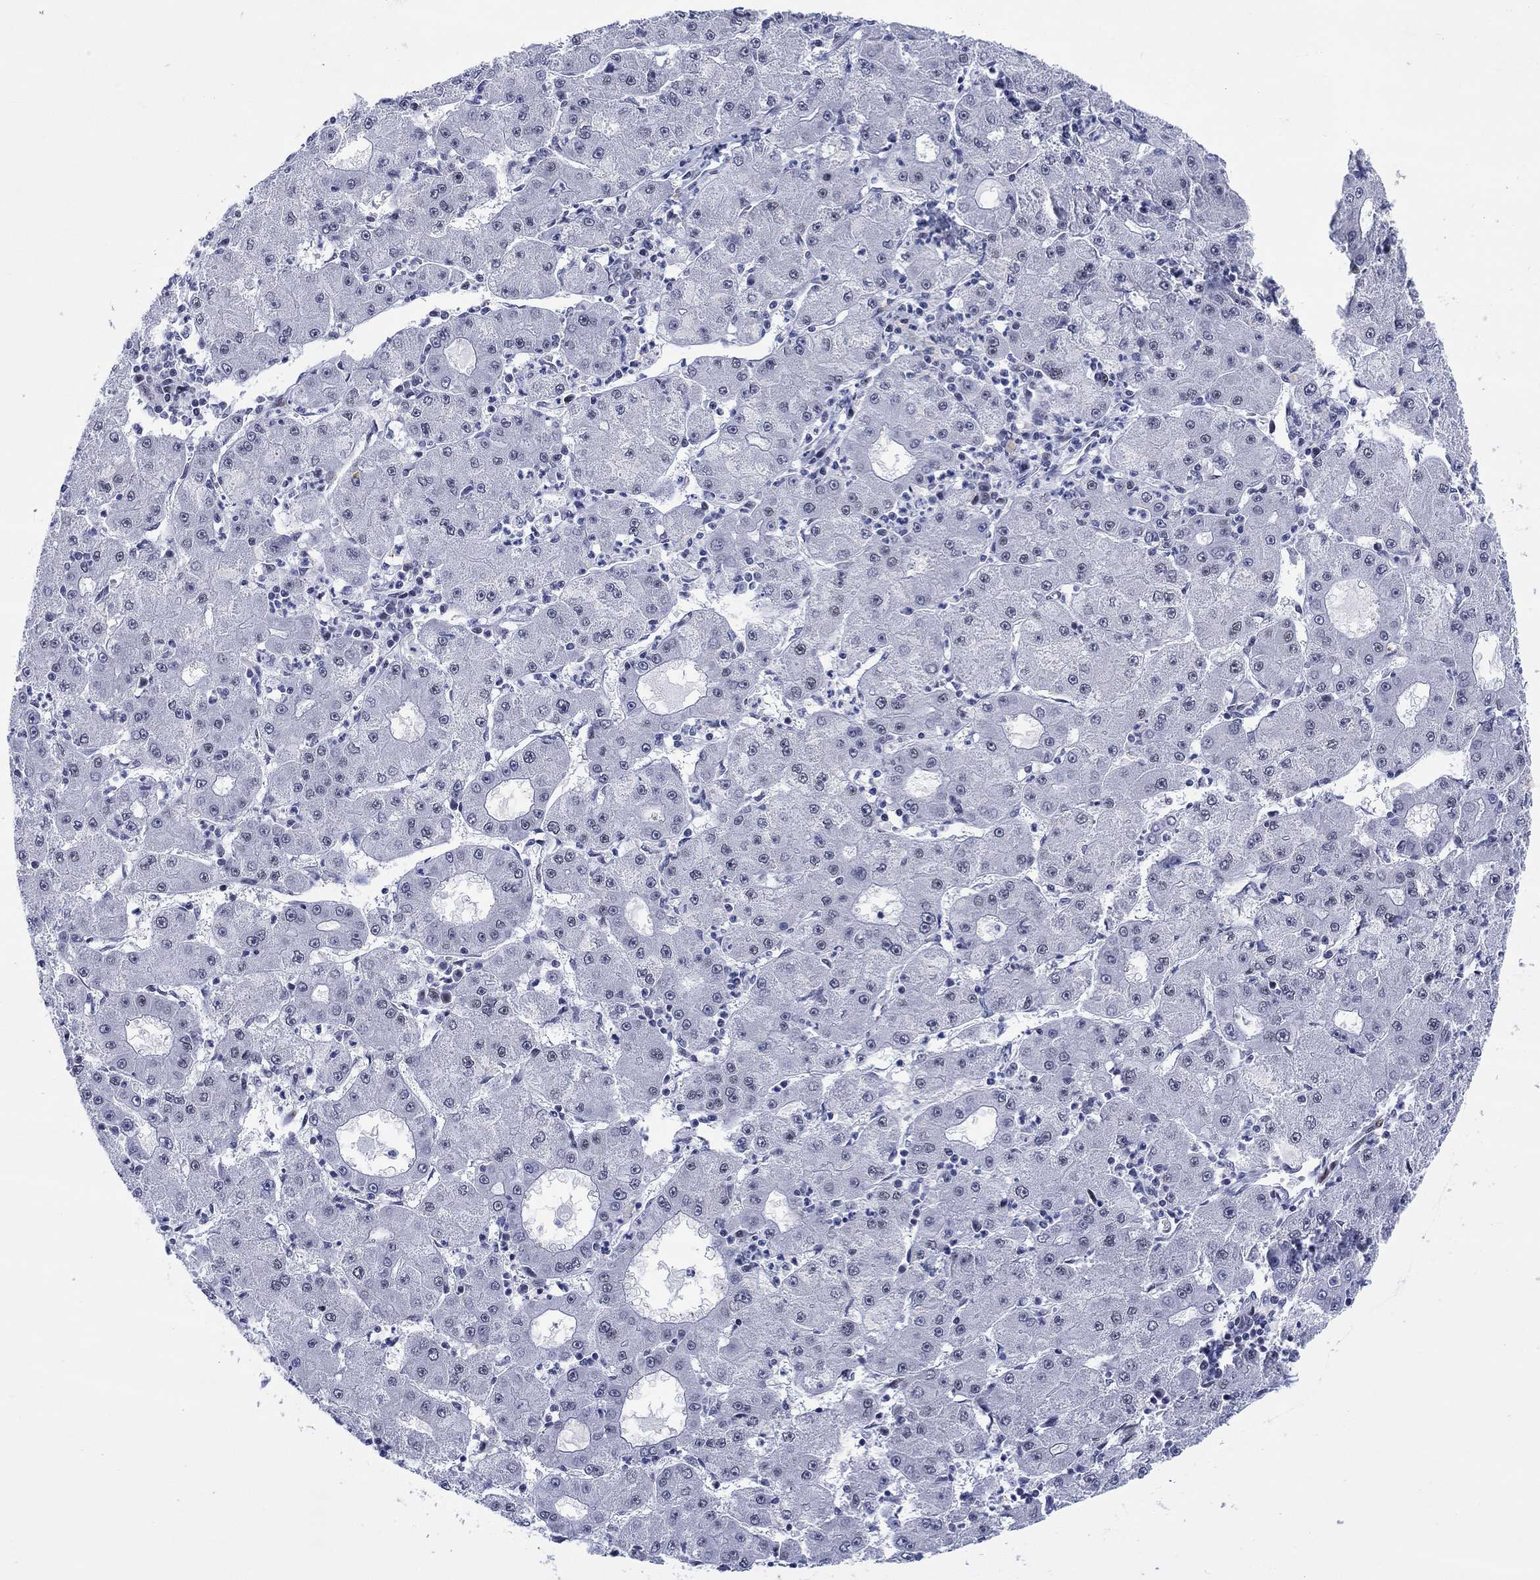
{"staining": {"intensity": "negative", "quantity": "none", "location": "none"}, "tissue": "liver cancer", "cell_type": "Tumor cells", "image_type": "cancer", "snomed": [{"axis": "morphology", "description": "Carcinoma, Hepatocellular, NOS"}, {"axis": "topography", "description": "Liver"}], "caption": "Tumor cells are negative for protein expression in human liver hepatocellular carcinoma.", "gene": "CDCA2", "patient": {"sex": "male", "age": 73}}